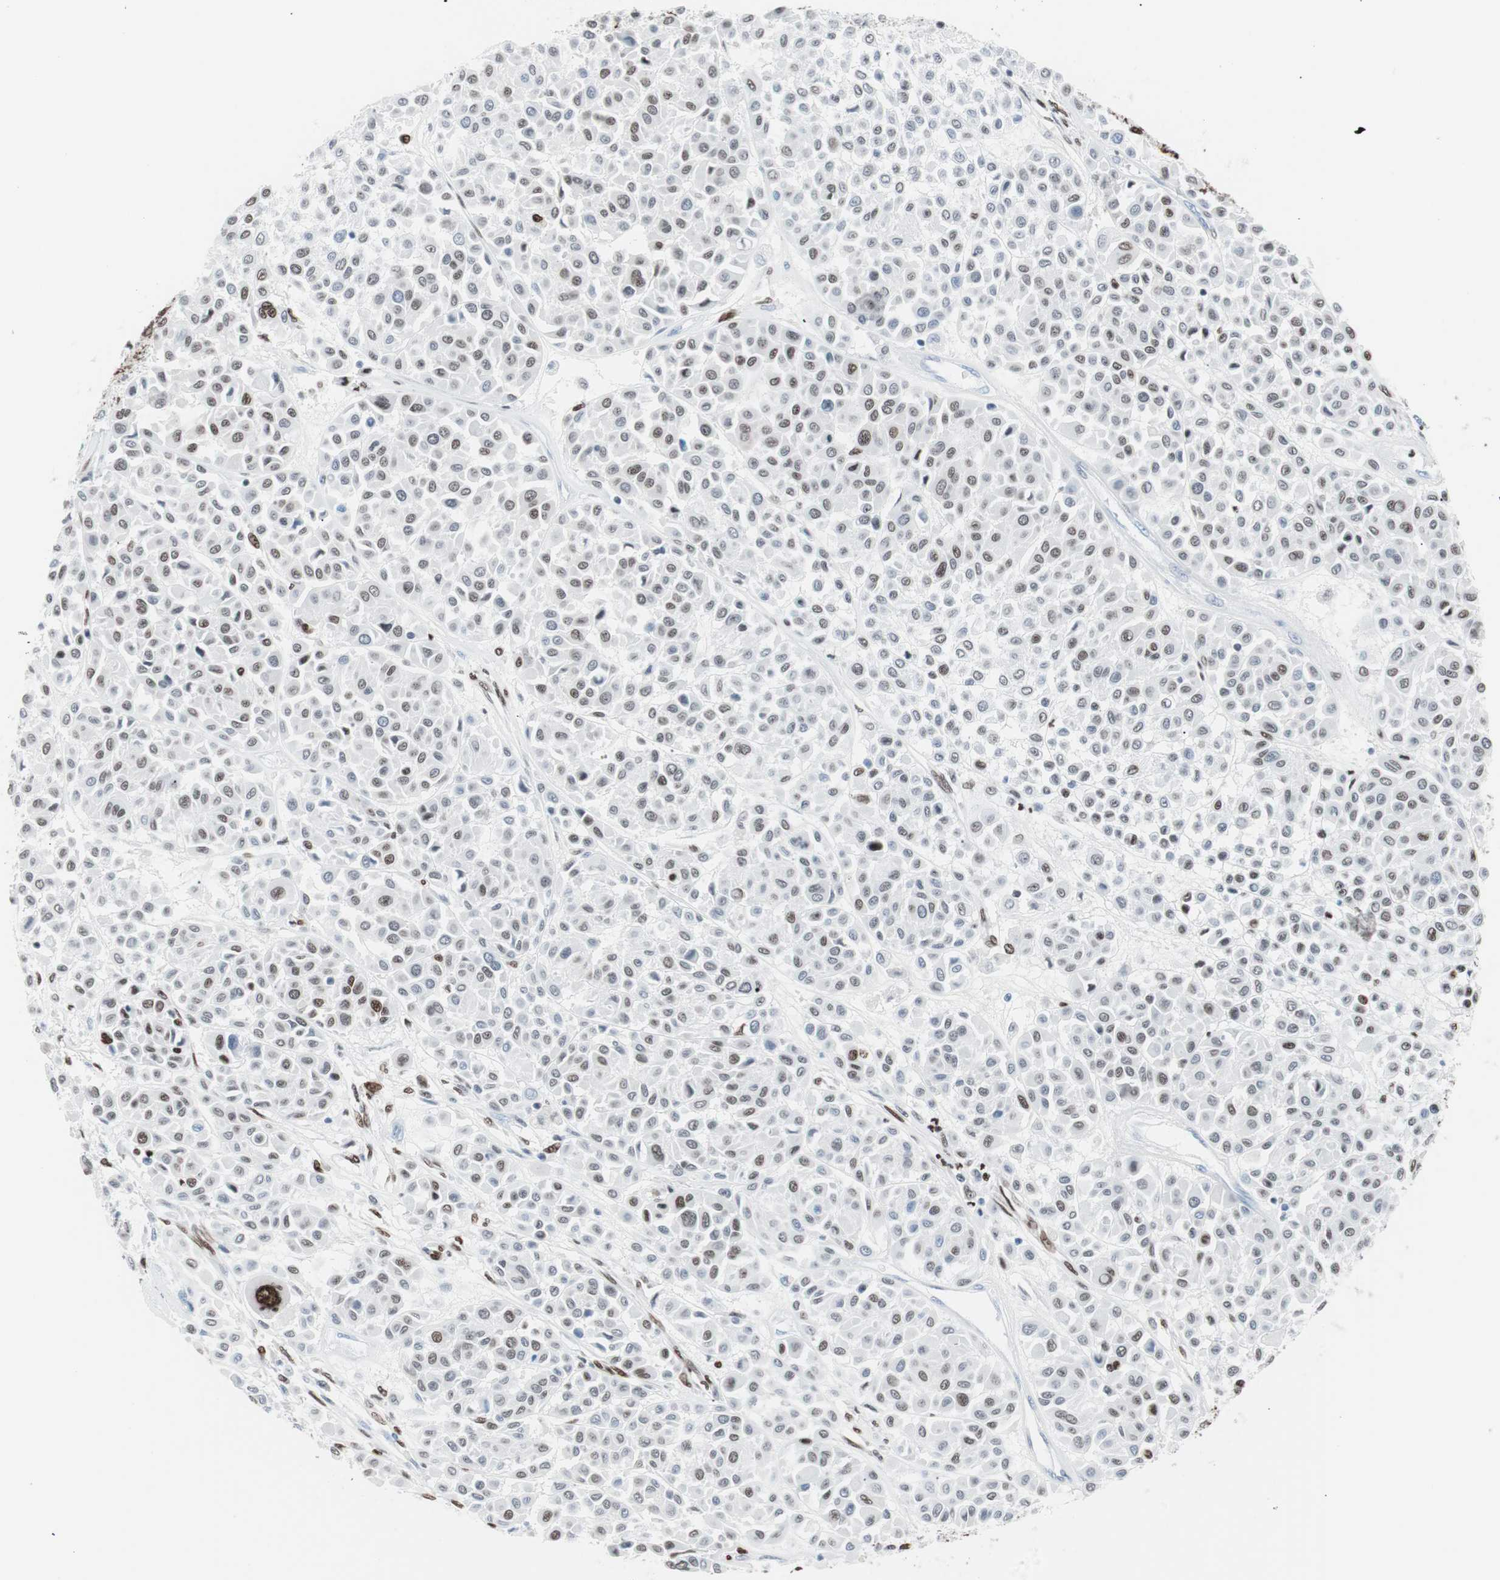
{"staining": {"intensity": "weak", "quantity": "<25%", "location": "nuclear"}, "tissue": "melanoma", "cell_type": "Tumor cells", "image_type": "cancer", "snomed": [{"axis": "morphology", "description": "Malignant melanoma, Metastatic site"}, {"axis": "topography", "description": "Soft tissue"}], "caption": "IHC of malignant melanoma (metastatic site) displays no positivity in tumor cells. Nuclei are stained in blue.", "gene": "CEBPB", "patient": {"sex": "male", "age": 41}}